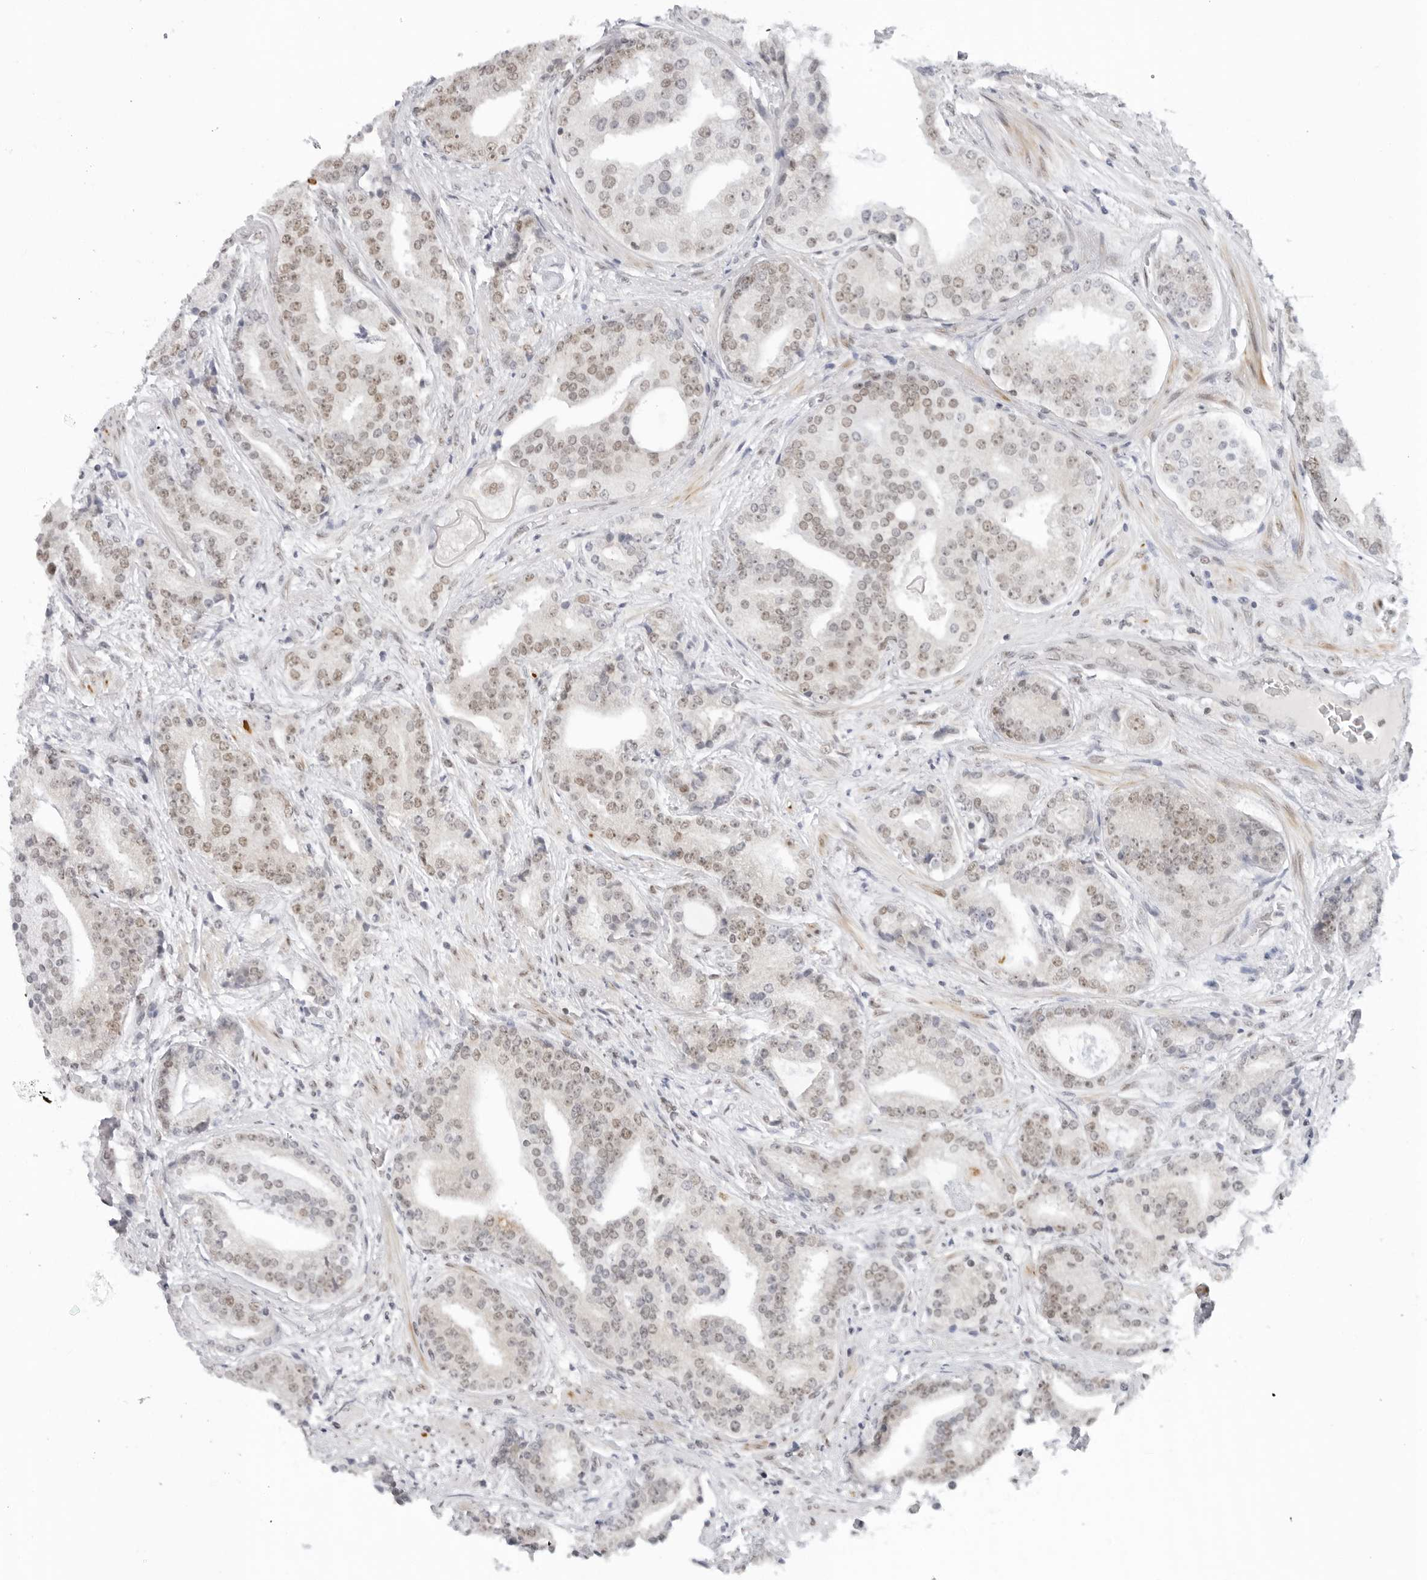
{"staining": {"intensity": "weak", "quantity": "25%-75%", "location": "nuclear"}, "tissue": "prostate cancer", "cell_type": "Tumor cells", "image_type": "cancer", "snomed": [{"axis": "morphology", "description": "Adenocarcinoma, Low grade"}, {"axis": "topography", "description": "Prostate"}], "caption": "A low amount of weak nuclear staining is appreciated in about 25%-75% of tumor cells in prostate low-grade adenocarcinoma tissue. The protein of interest is shown in brown color, while the nuclei are stained blue.", "gene": "FOXK2", "patient": {"sex": "male", "age": 67}}